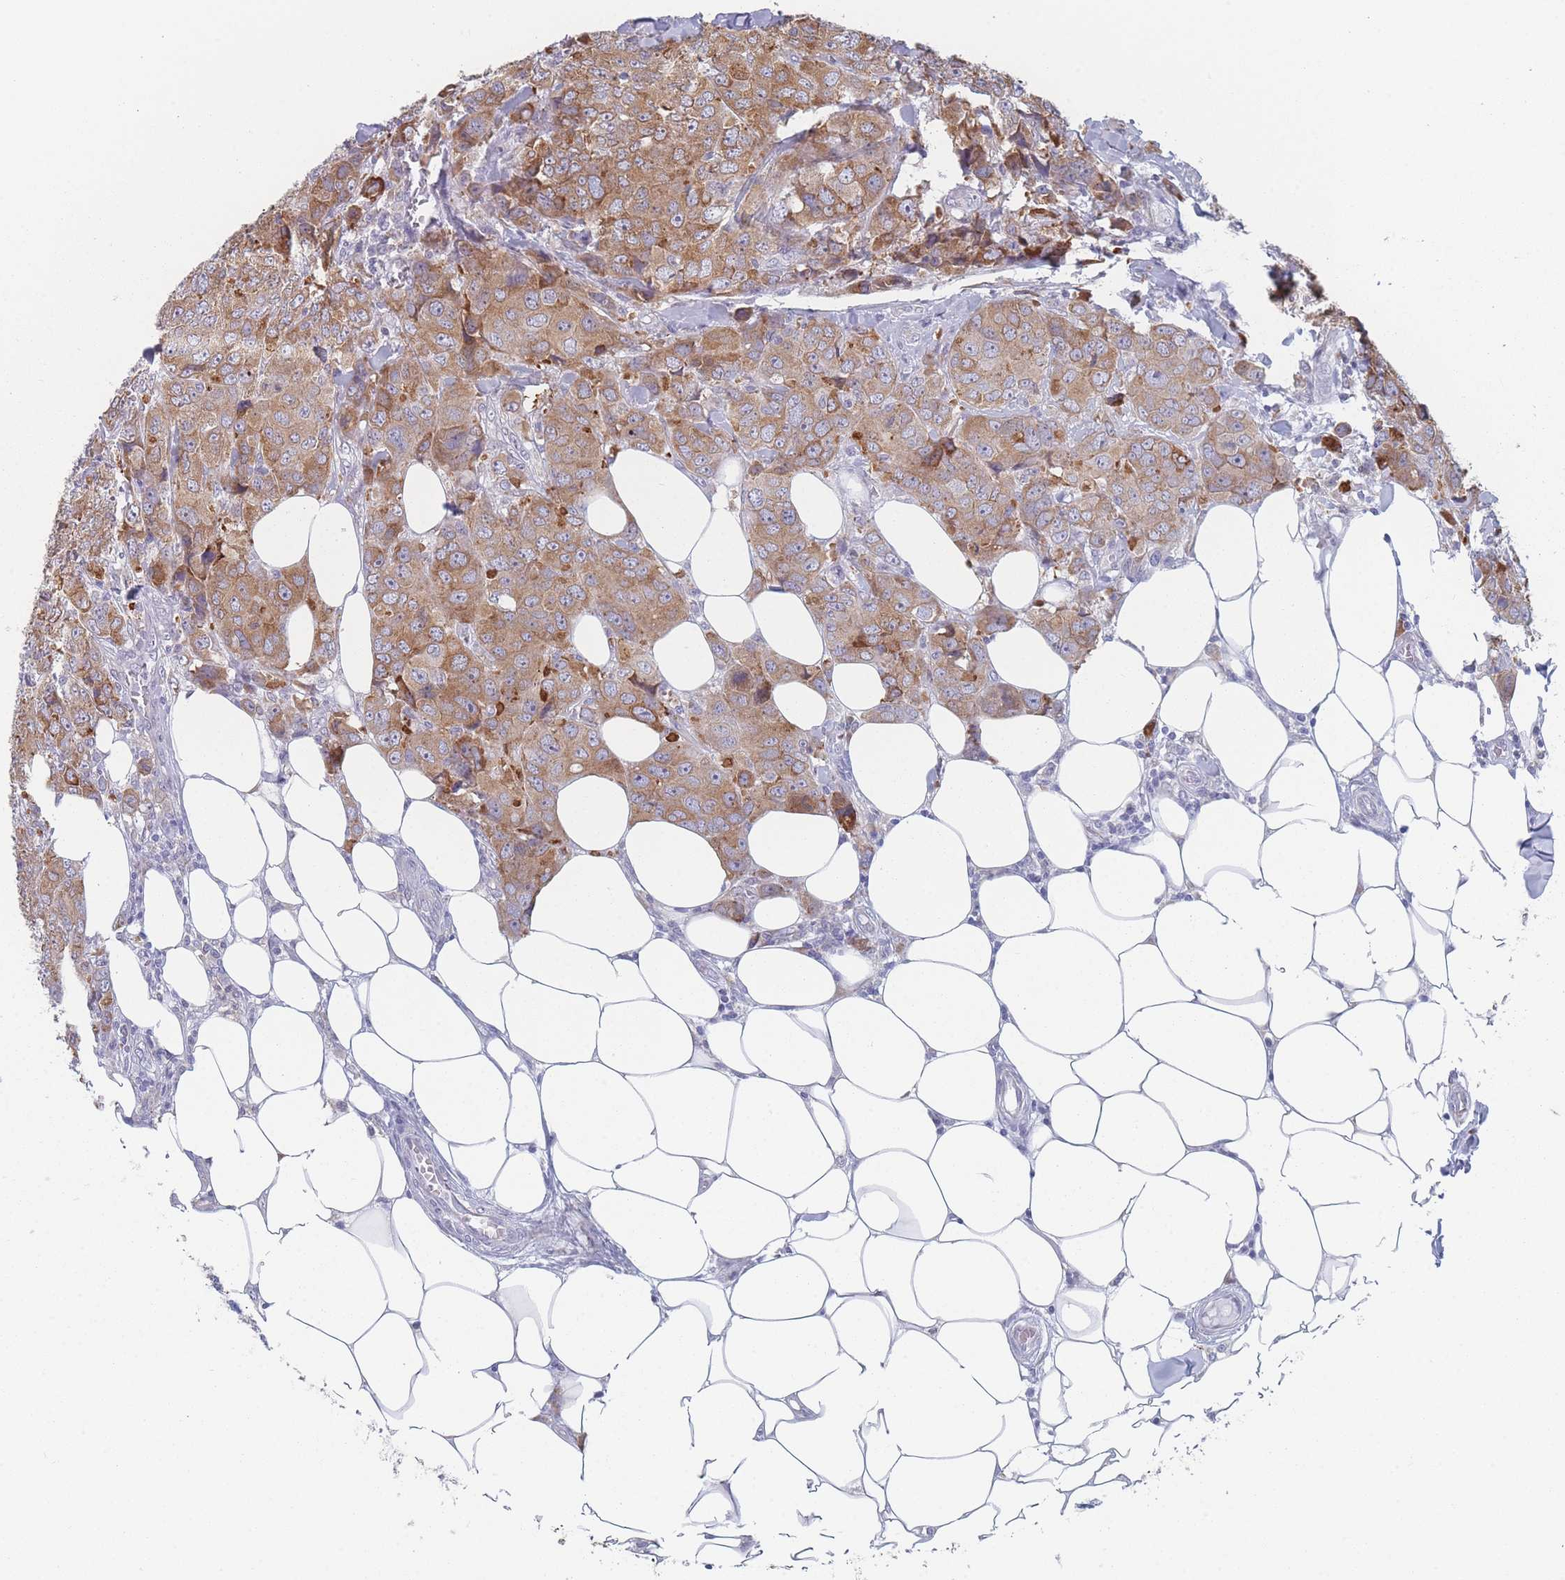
{"staining": {"intensity": "moderate", "quantity": ">75%", "location": "cytoplasmic/membranous"}, "tissue": "breast cancer", "cell_type": "Tumor cells", "image_type": "cancer", "snomed": [{"axis": "morphology", "description": "Duct carcinoma"}, {"axis": "topography", "description": "Breast"}], "caption": "This image demonstrates intraductal carcinoma (breast) stained with immunohistochemistry (IHC) to label a protein in brown. The cytoplasmic/membranous of tumor cells show moderate positivity for the protein. Nuclei are counter-stained blue.", "gene": "TMED10", "patient": {"sex": "female", "age": 43}}